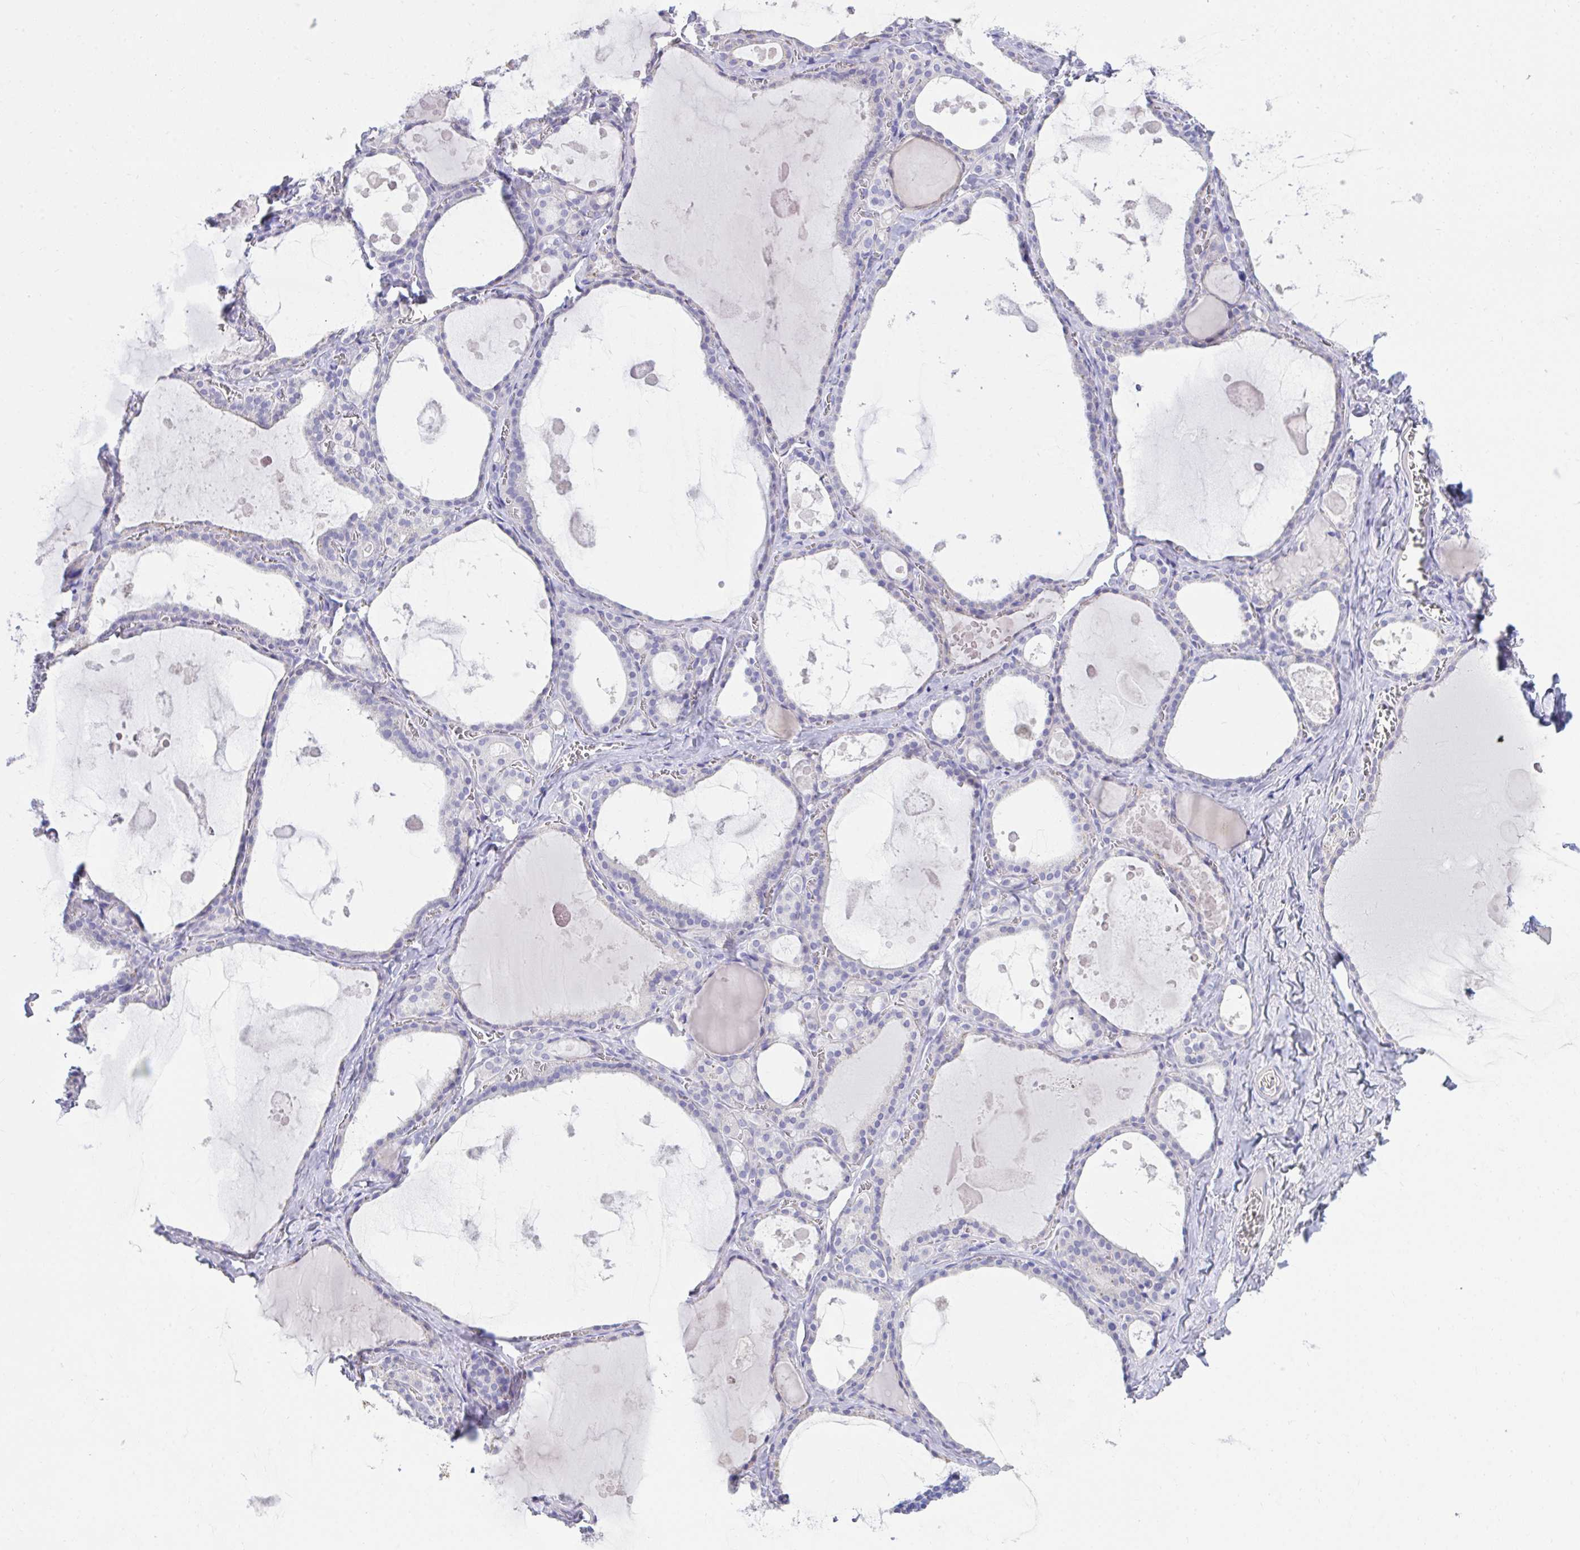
{"staining": {"intensity": "negative", "quantity": "none", "location": "none"}, "tissue": "thyroid gland", "cell_type": "Glandular cells", "image_type": "normal", "snomed": [{"axis": "morphology", "description": "Normal tissue, NOS"}, {"axis": "topography", "description": "Thyroid gland"}], "caption": "Protein analysis of benign thyroid gland shows no significant positivity in glandular cells. (Brightfield microscopy of DAB IHC at high magnification).", "gene": "PLEKHH1", "patient": {"sex": "male", "age": 56}}